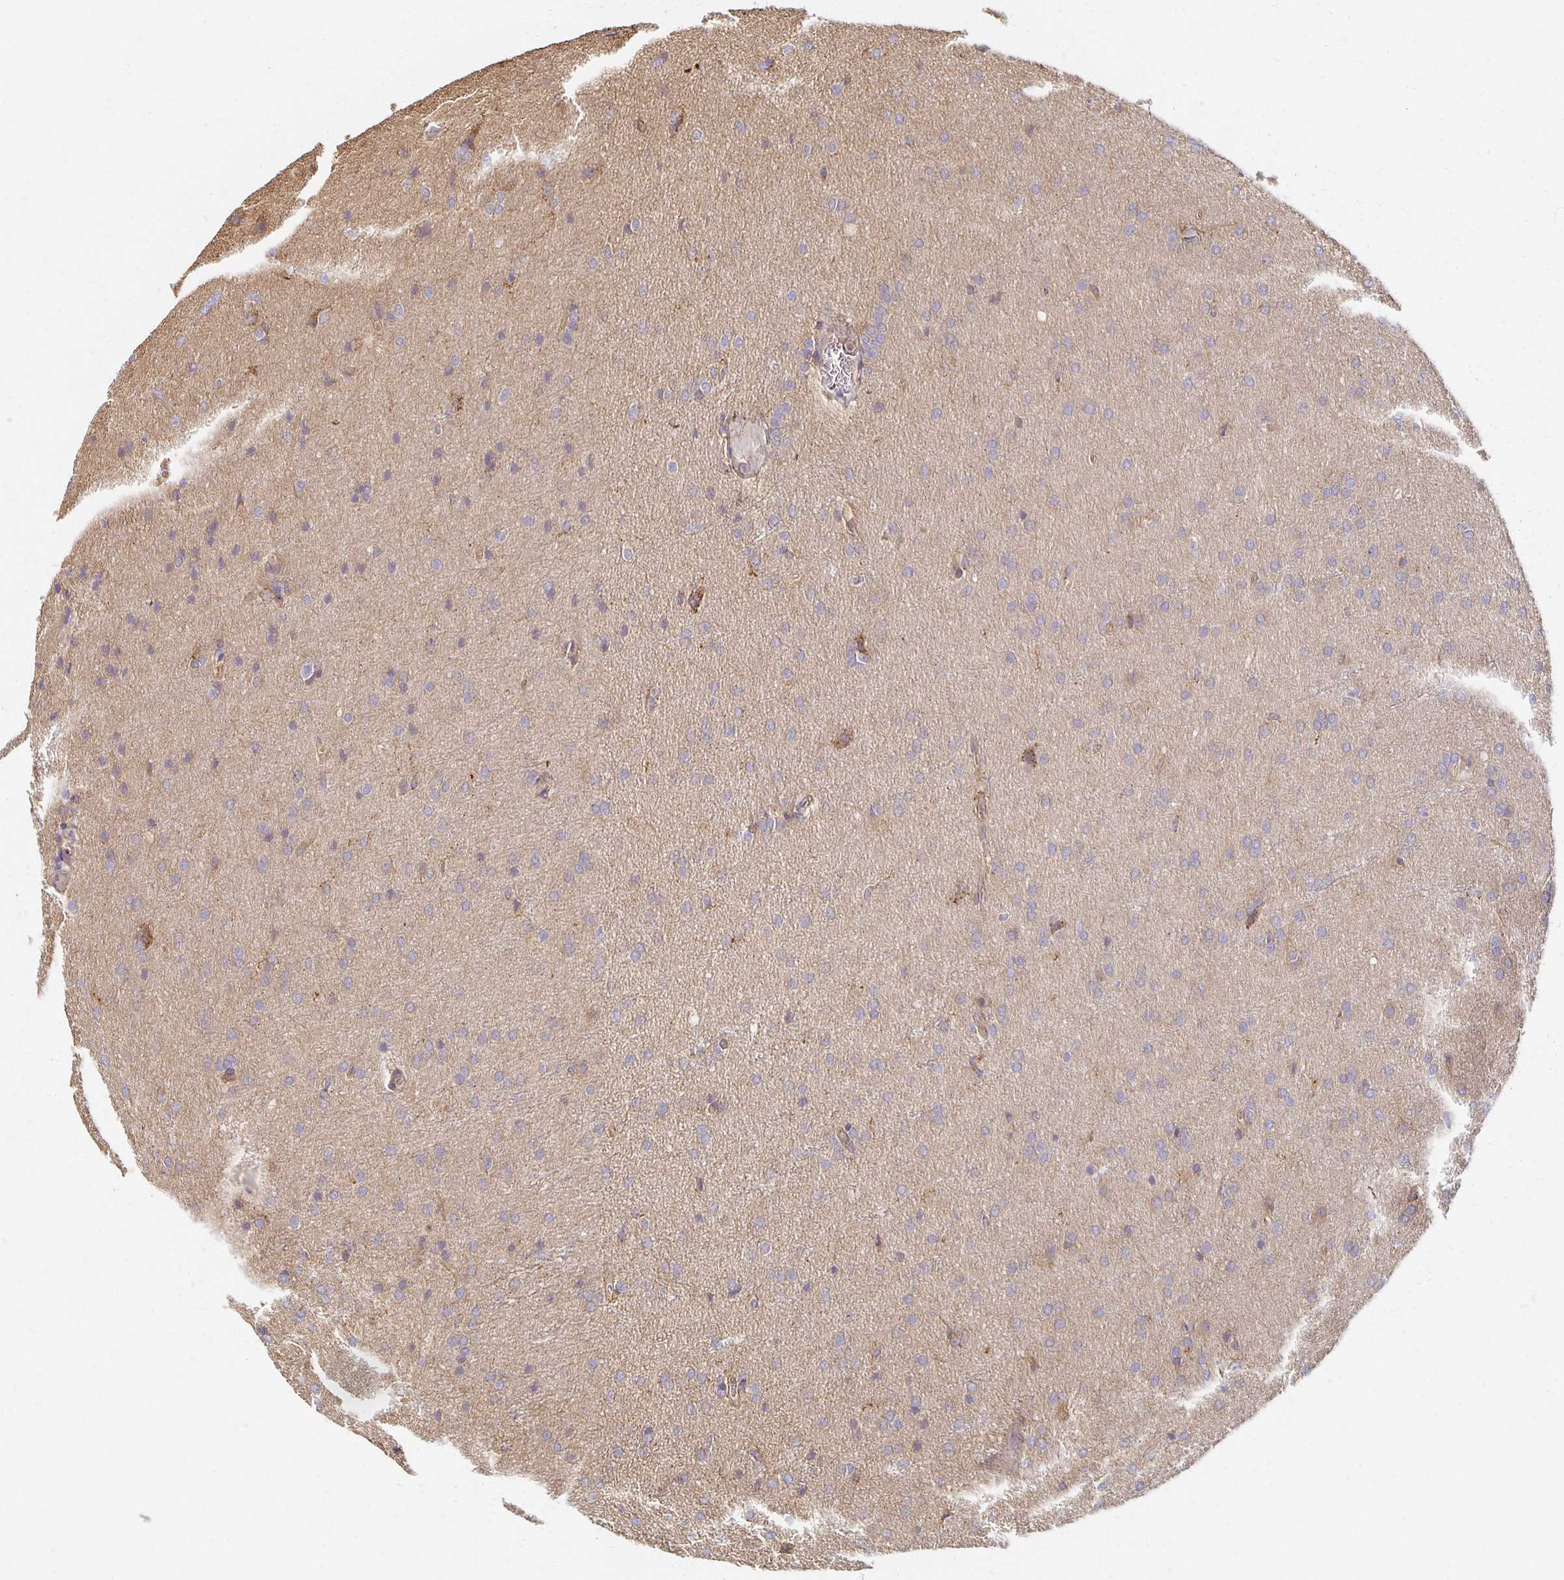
{"staining": {"intensity": "negative", "quantity": "none", "location": "none"}, "tissue": "glioma", "cell_type": "Tumor cells", "image_type": "cancer", "snomed": [{"axis": "morphology", "description": "Glioma, malignant, Low grade"}, {"axis": "topography", "description": "Brain"}], "caption": "Tumor cells are negative for protein expression in human glioma.", "gene": "SORL1", "patient": {"sex": "female", "age": 32}}